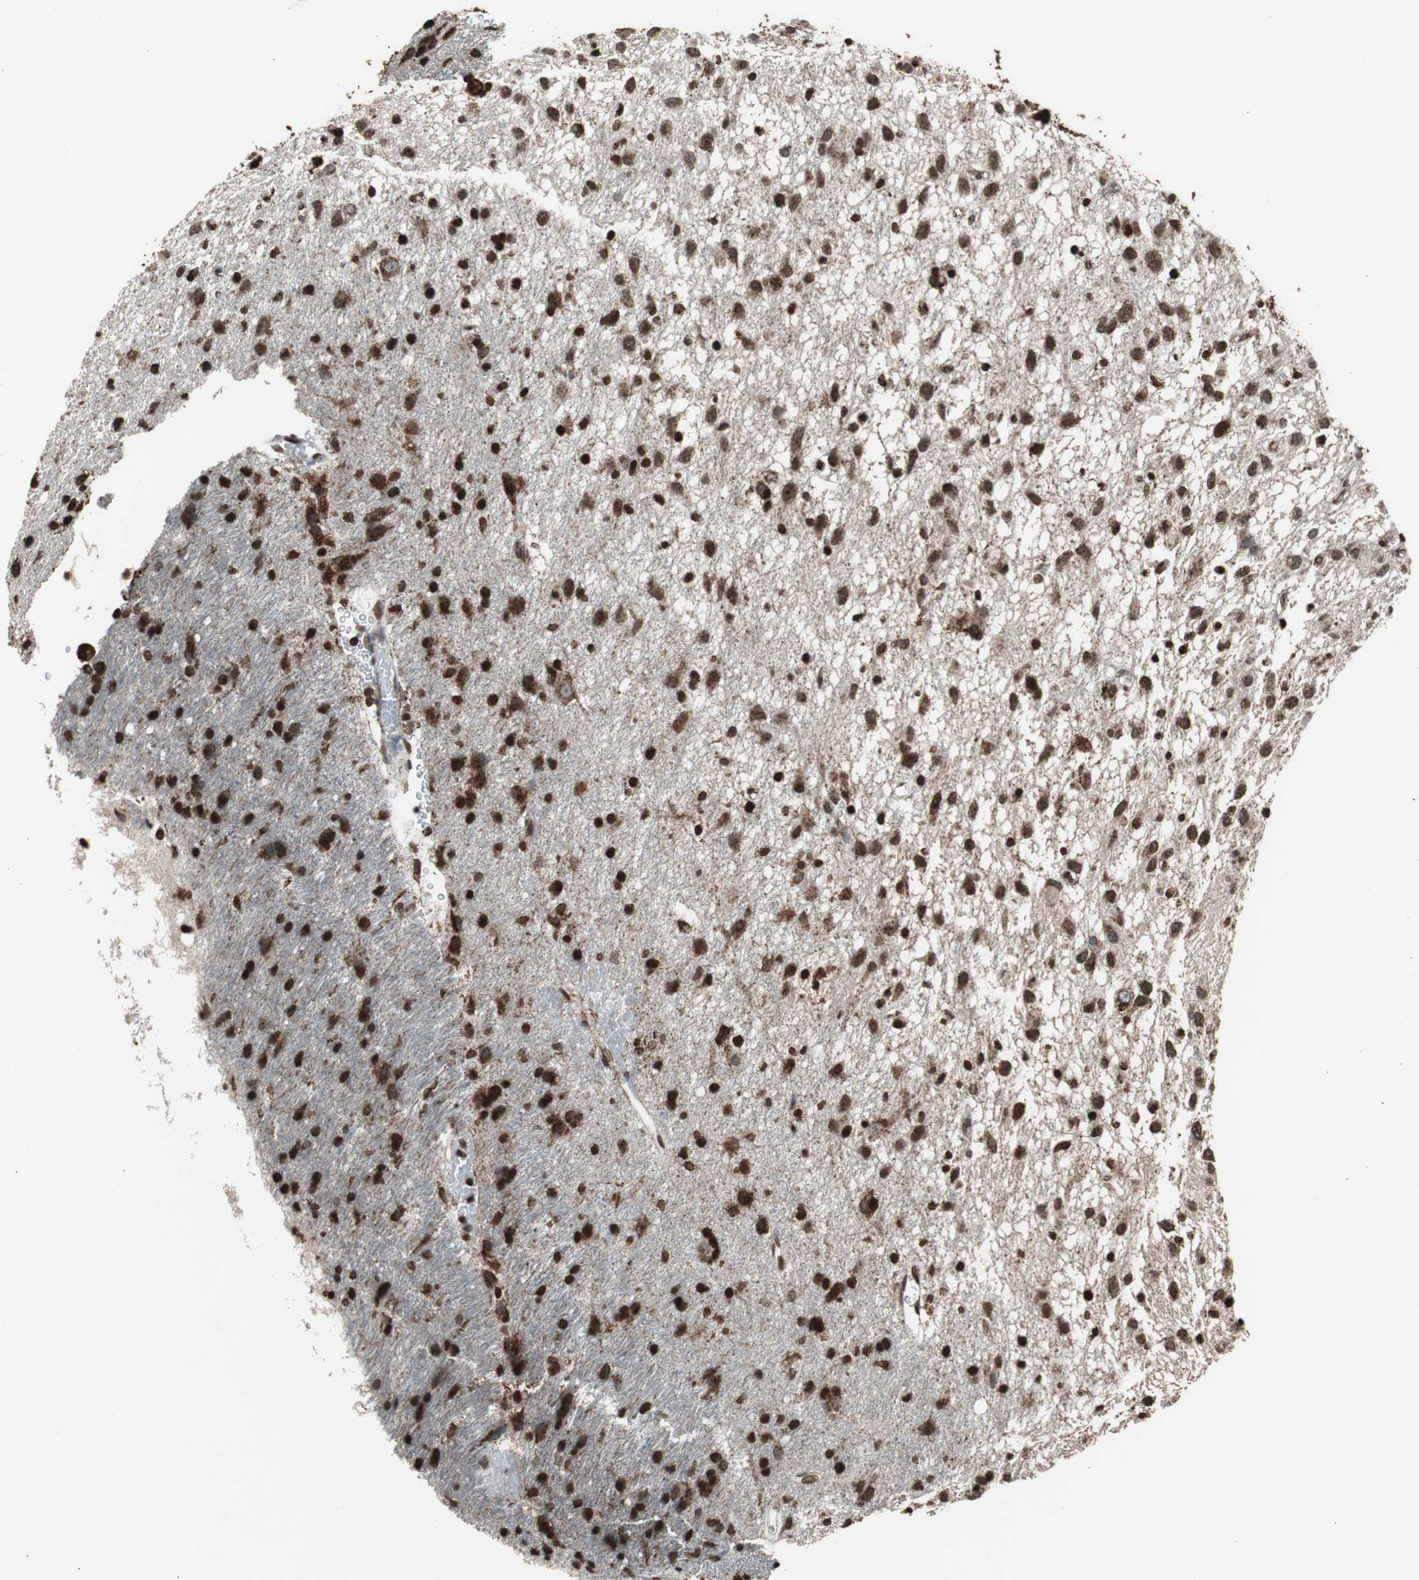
{"staining": {"intensity": "strong", "quantity": ">75%", "location": "cytoplasmic/membranous,nuclear"}, "tissue": "glioma", "cell_type": "Tumor cells", "image_type": "cancer", "snomed": [{"axis": "morphology", "description": "Glioma, malignant, Low grade"}, {"axis": "topography", "description": "Brain"}], "caption": "A high-resolution image shows immunohistochemistry (IHC) staining of glioma, which shows strong cytoplasmic/membranous and nuclear staining in about >75% of tumor cells. (DAB IHC with brightfield microscopy, high magnification).", "gene": "HSPA9", "patient": {"sex": "male", "age": 77}}